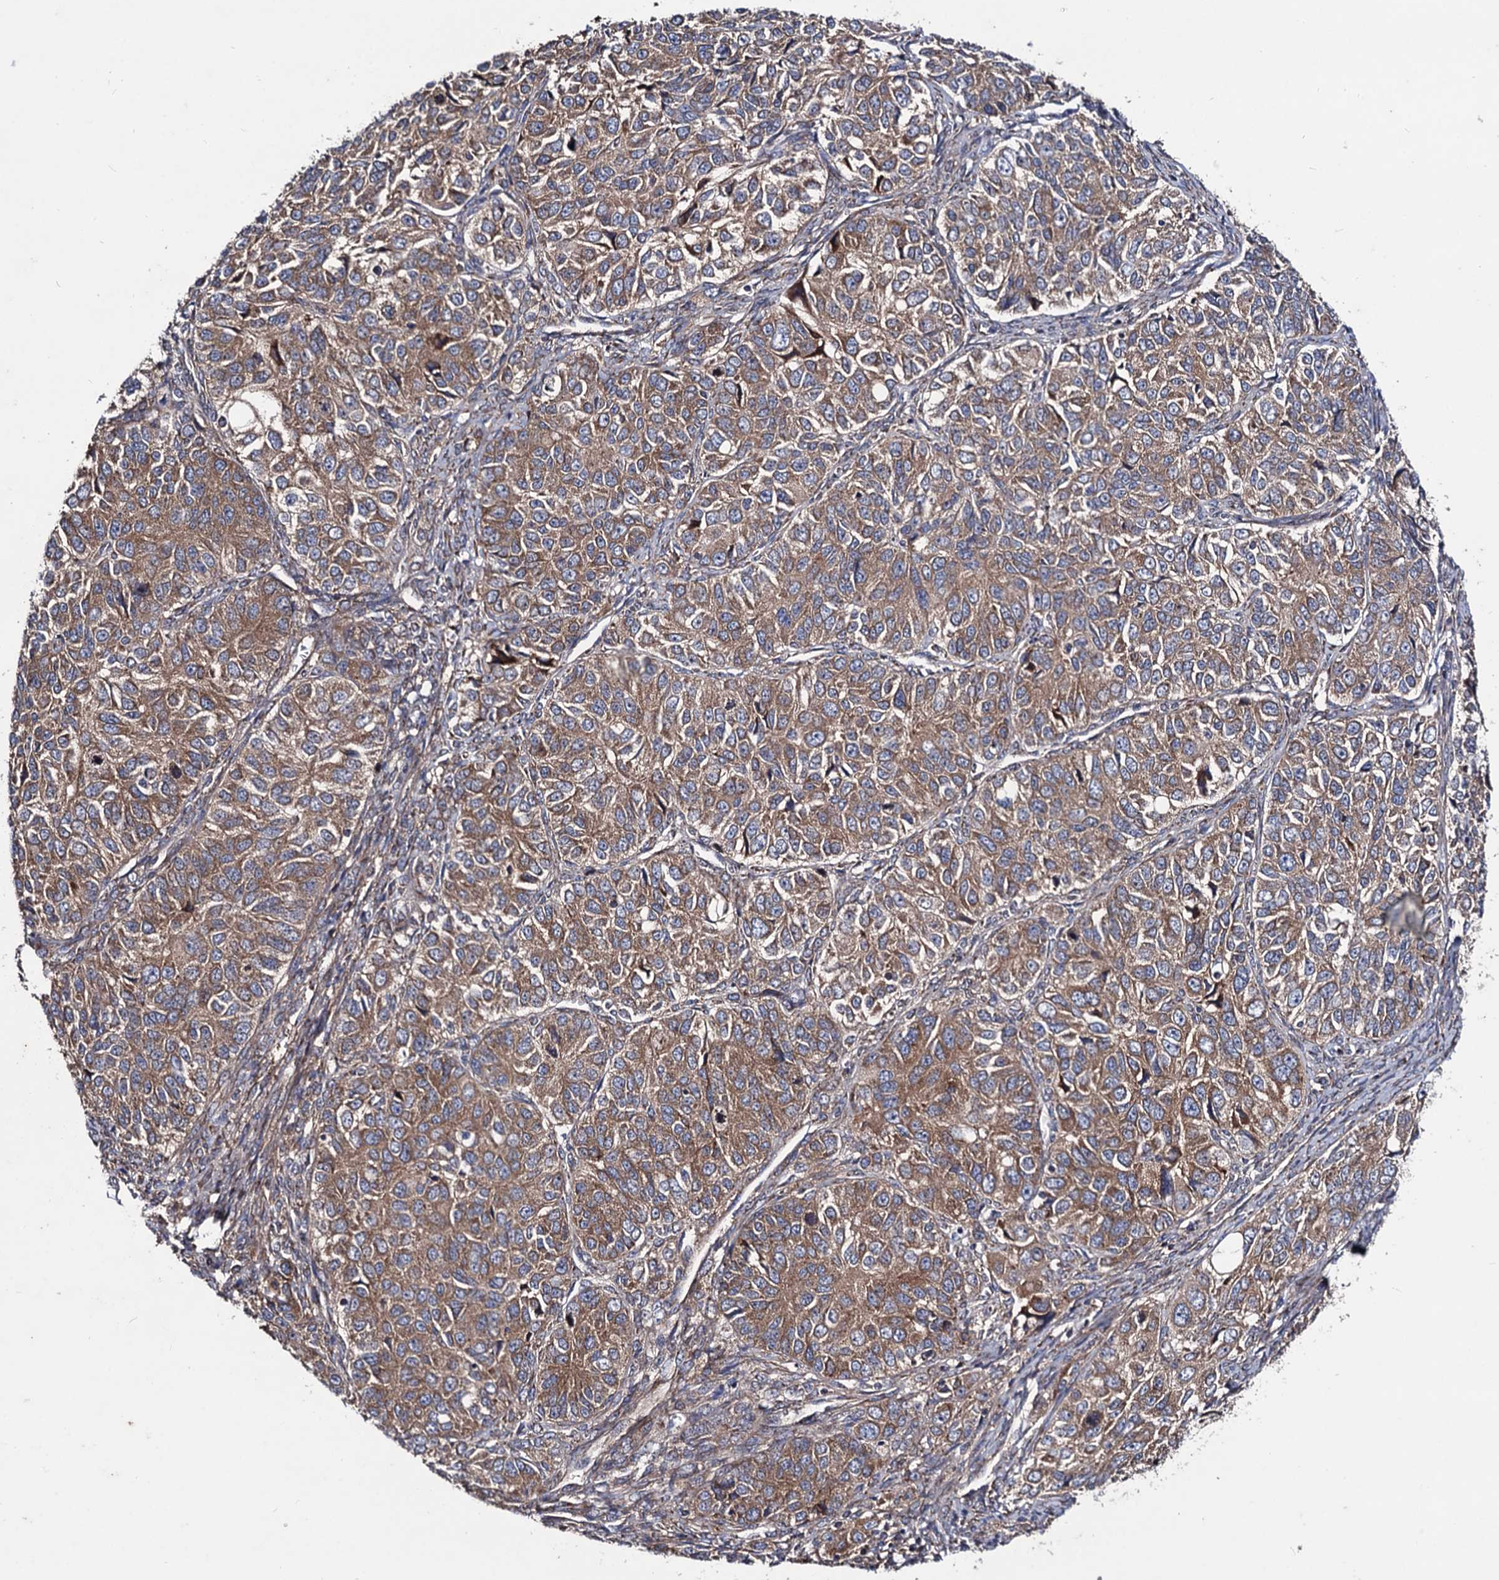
{"staining": {"intensity": "moderate", "quantity": ">75%", "location": "cytoplasmic/membranous"}, "tissue": "ovarian cancer", "cell_type": "Tumor cells", "image_type": "cancer", "snomed": [{"axis": "morphology", "description": "Carcinoma, endometroid"}, {"axis": "topography", "description": "Ovary"}], "caption": "An image showing moderate cytoplasmic/membranous expression in about >75% of tumor cells in ovarian cancer (endometroid carcinoma), as visualized by brown immunohistochemical staining.", "gene": "DYDC1", "patient": {"sex": "female", "age": 51}}